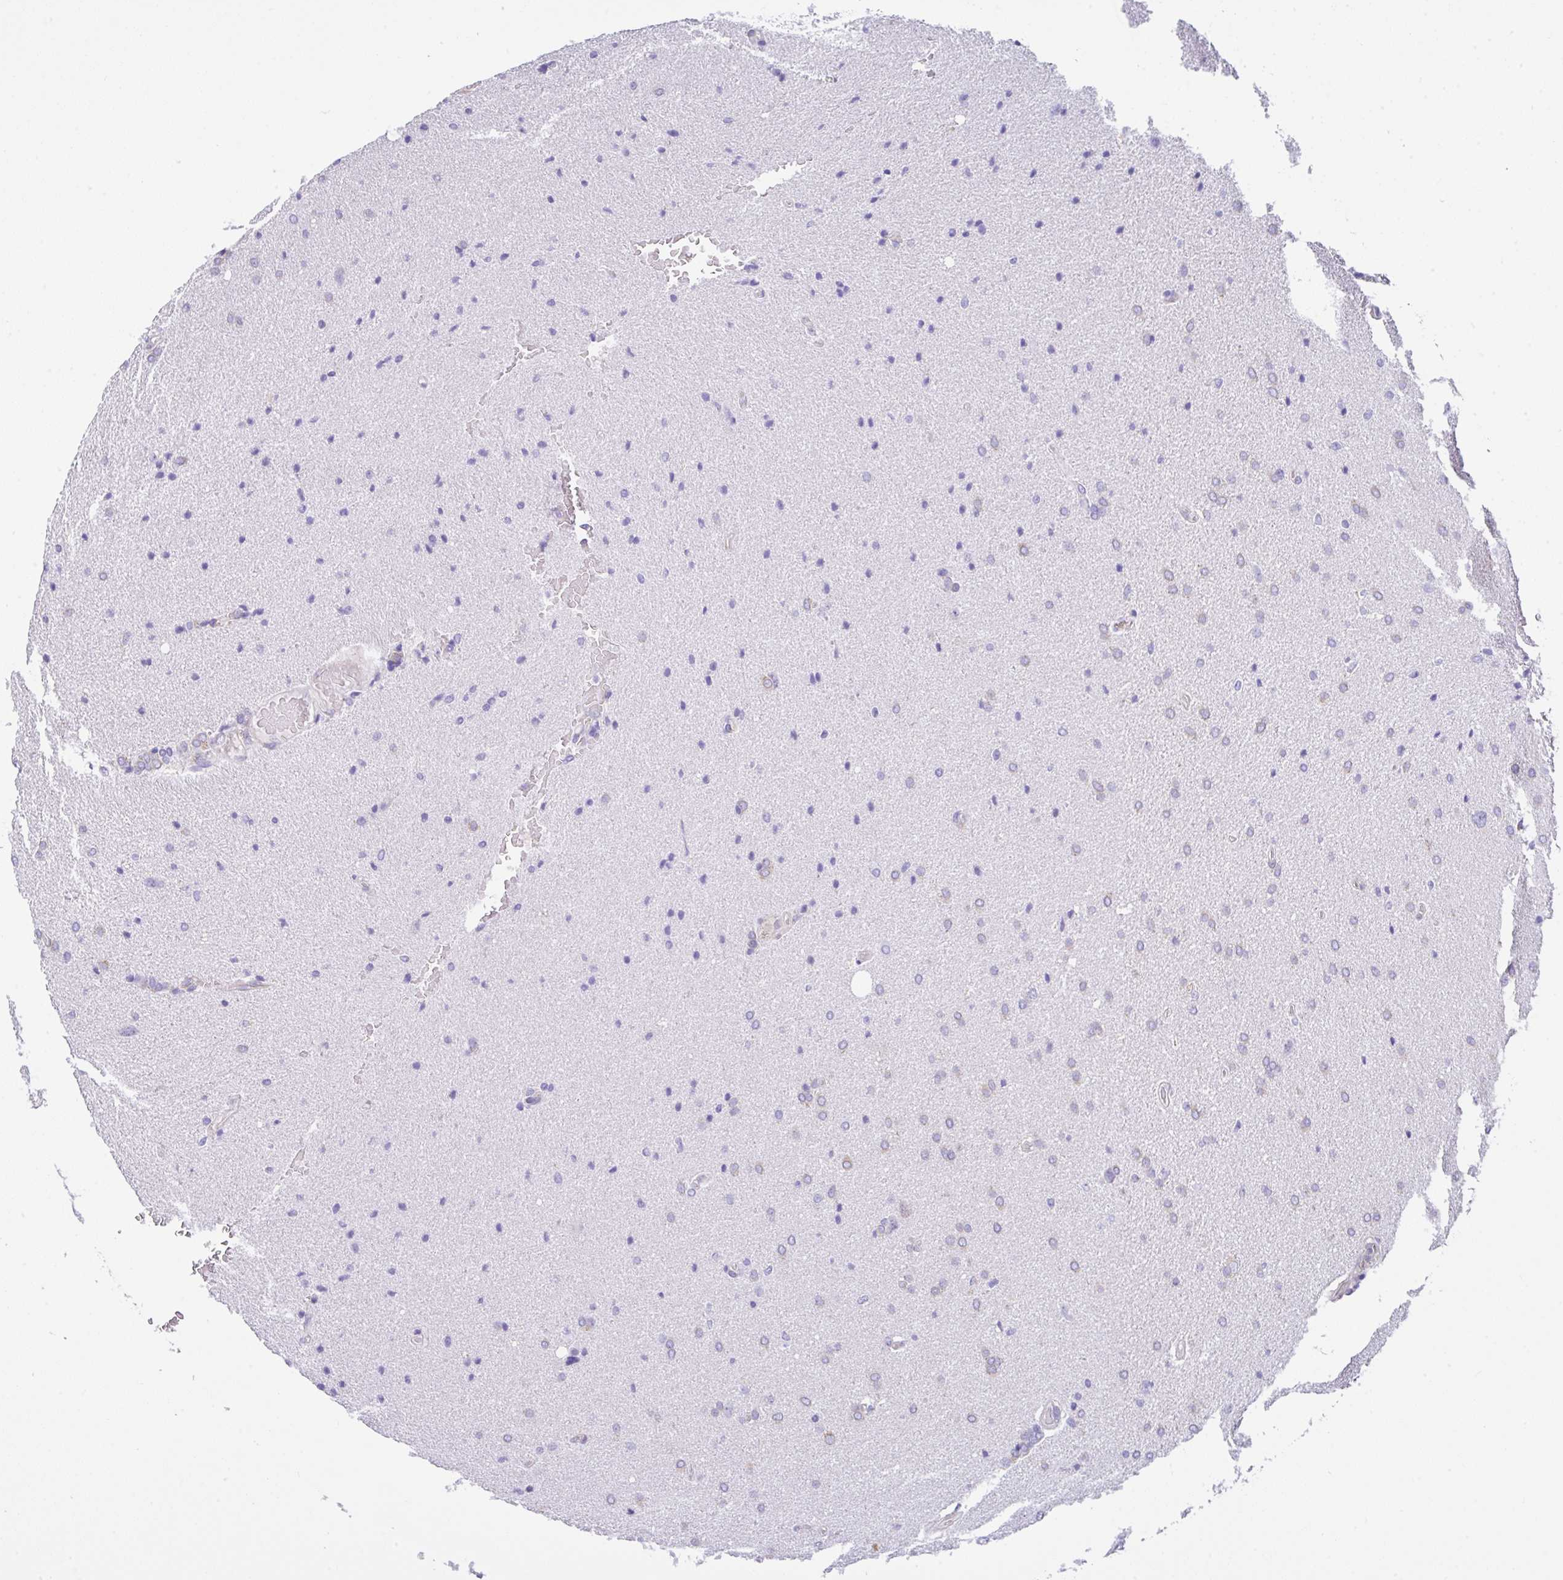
{"staining": {"intensity": "negative", "quantity": "none", "location": "none"}, "tissue": "glioma", "cell_type": "Tumor cells", "image_type": "cancer", "snomed": [{"axis": "morphology", "description": "Glioma, malignant, High grade"}, {"axis": "topography", "description": "Brain"}], "caption": "Tumor cells are negative for brown protein staining in malignant glioma (high-grade).", "gene": "GFPT2", "patient": {"sex": "male", "age": 56}}